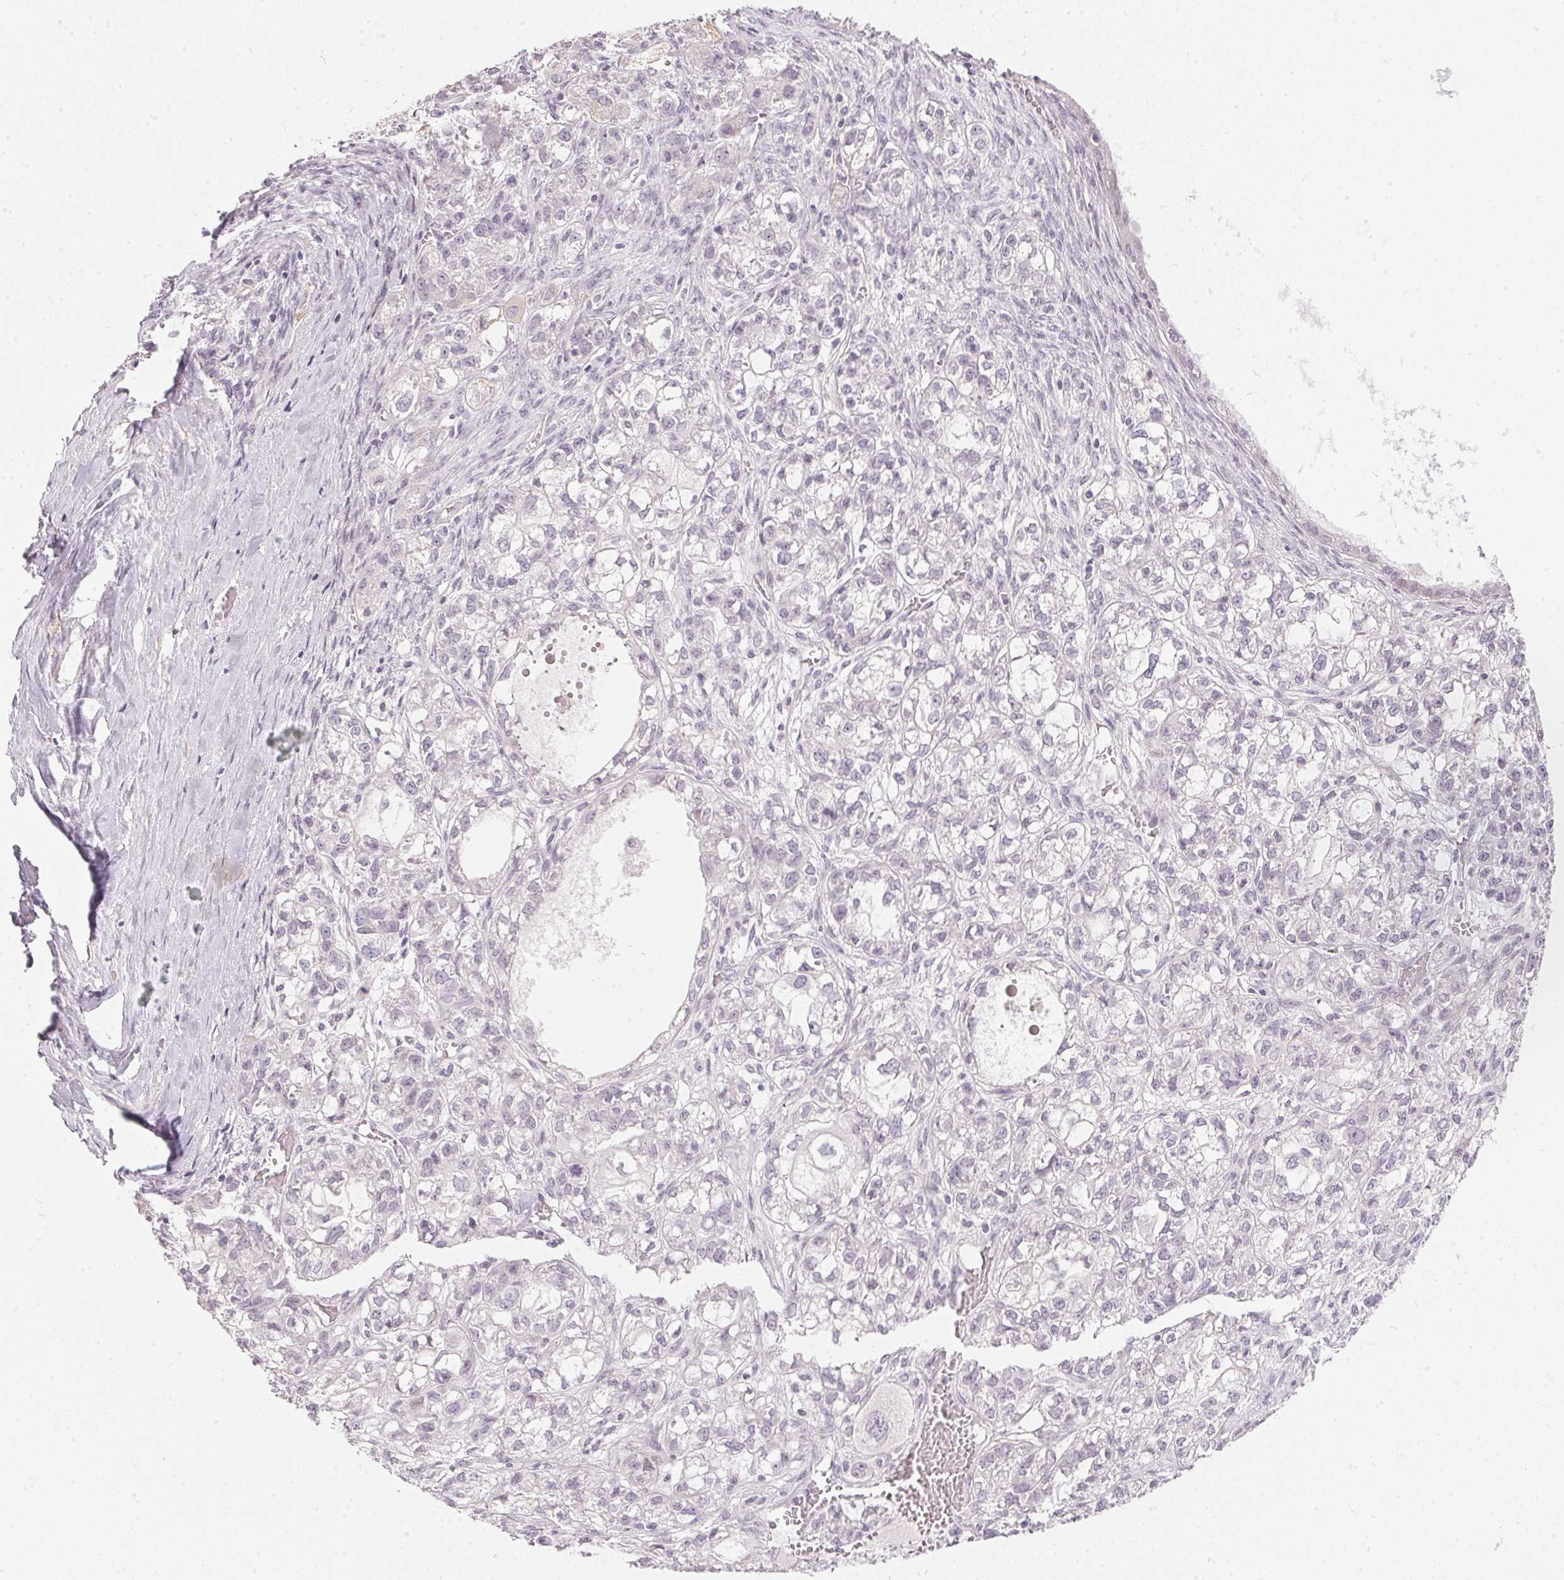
{"staining": {"intensity": "negative", "quantity": "none", "location": "none"}, "tissue": "ovarian cancer", "cell_type": "Tumor cells", "image_type": "cancer", "snomed": [{"axis": "morphology", "description": "Carcinoma, endometroid"}, {"axis": "topography", "description": "Ovary"}], "caption": "IHC of human ovarian endometroid carcinoma demonstrates no expression in tumor cells.", "gene": "GDAP1L1", "patient": {"sex": "female", "age": 64}}